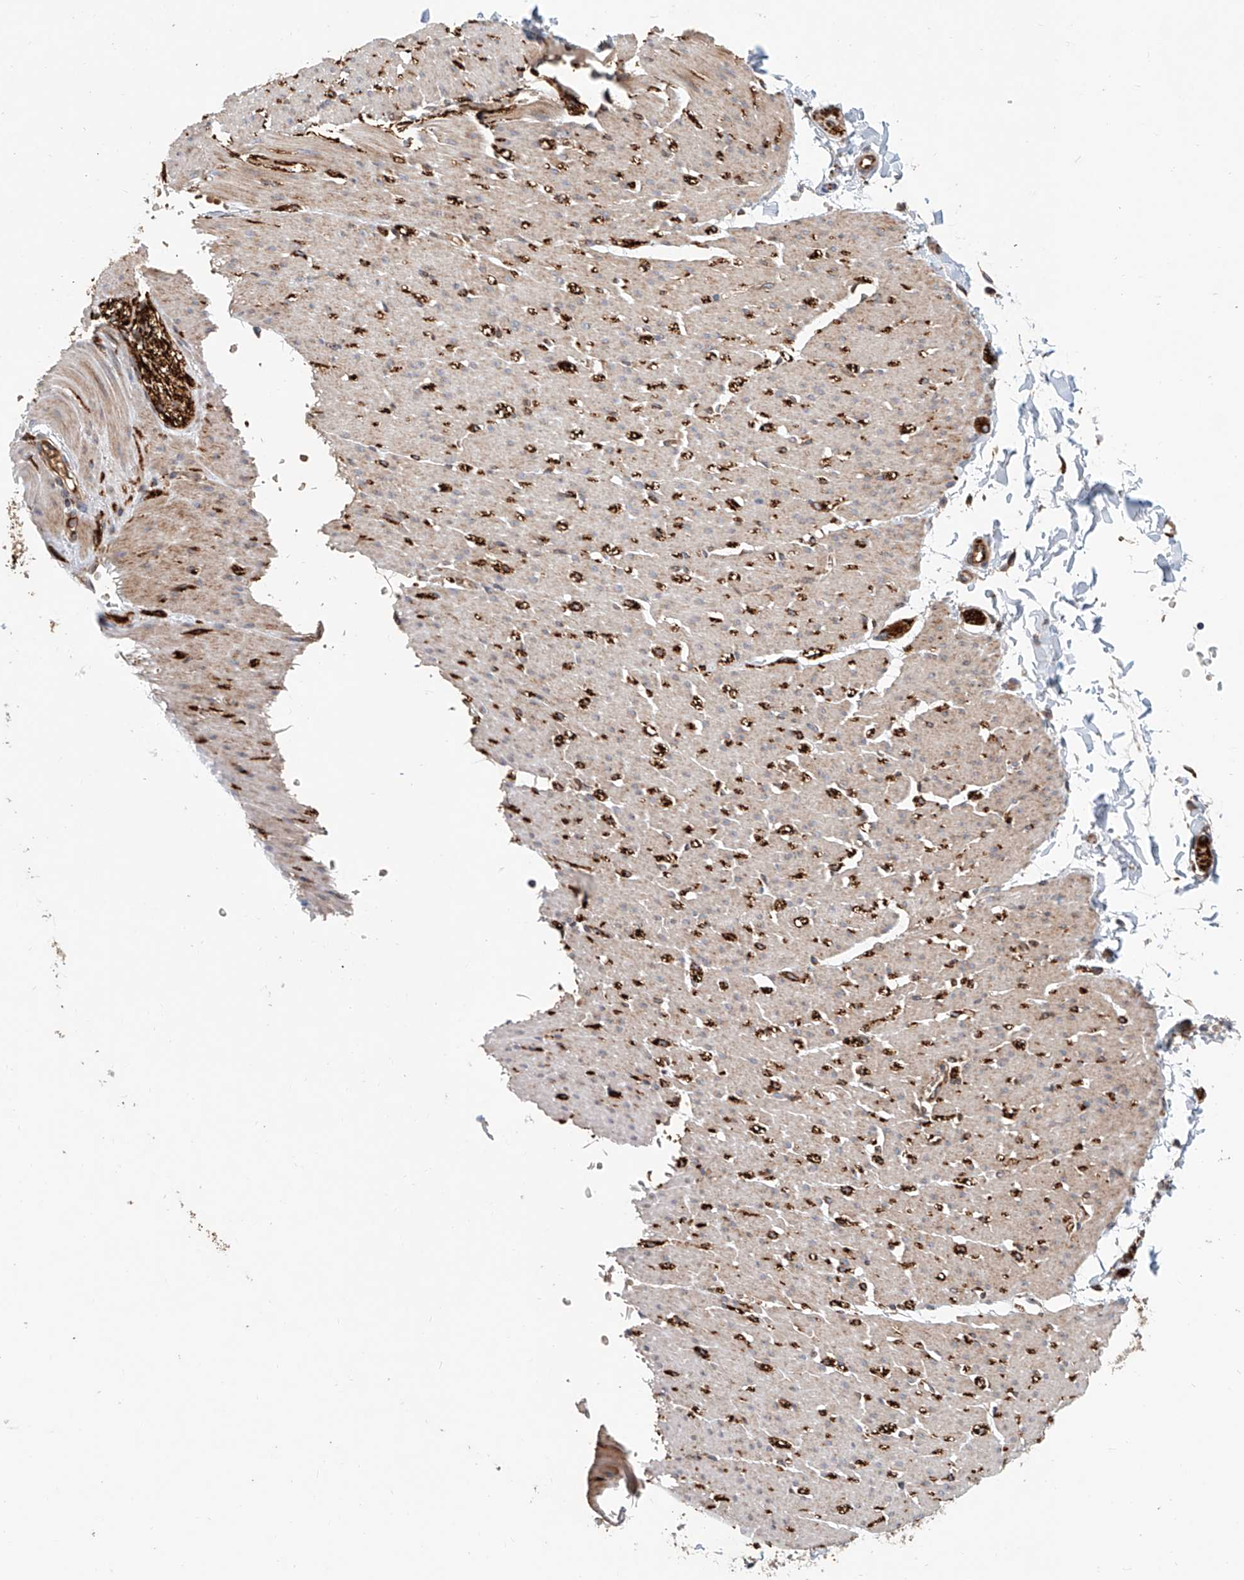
{"staining": {"intensity": "weak", "quantity": ">75%", "location": "cytoplasmic/membranous"}, "tissue": "smooth muscle", "cell_type": "Smooth muscle cells", "image_type": "normal", "snomed": [{"axis": "morphology", "description": "Normal tissue, NOS"}, {"axis": "morphology", "description": "Adenocarcinoma, NOS"}, {"axis": "topography", "description": "Colon"}, {"axis": "topography", "description": "Peripheral nerve tissue"}], "caption": "Smooth muscle stained for a protein (brown) shows weak cytoplasmic/membranous positive expression in approximately >75% of smooth muscle cells.", "gene": "HGSNAT", "patient": {"sex": "male", "age": 14}}